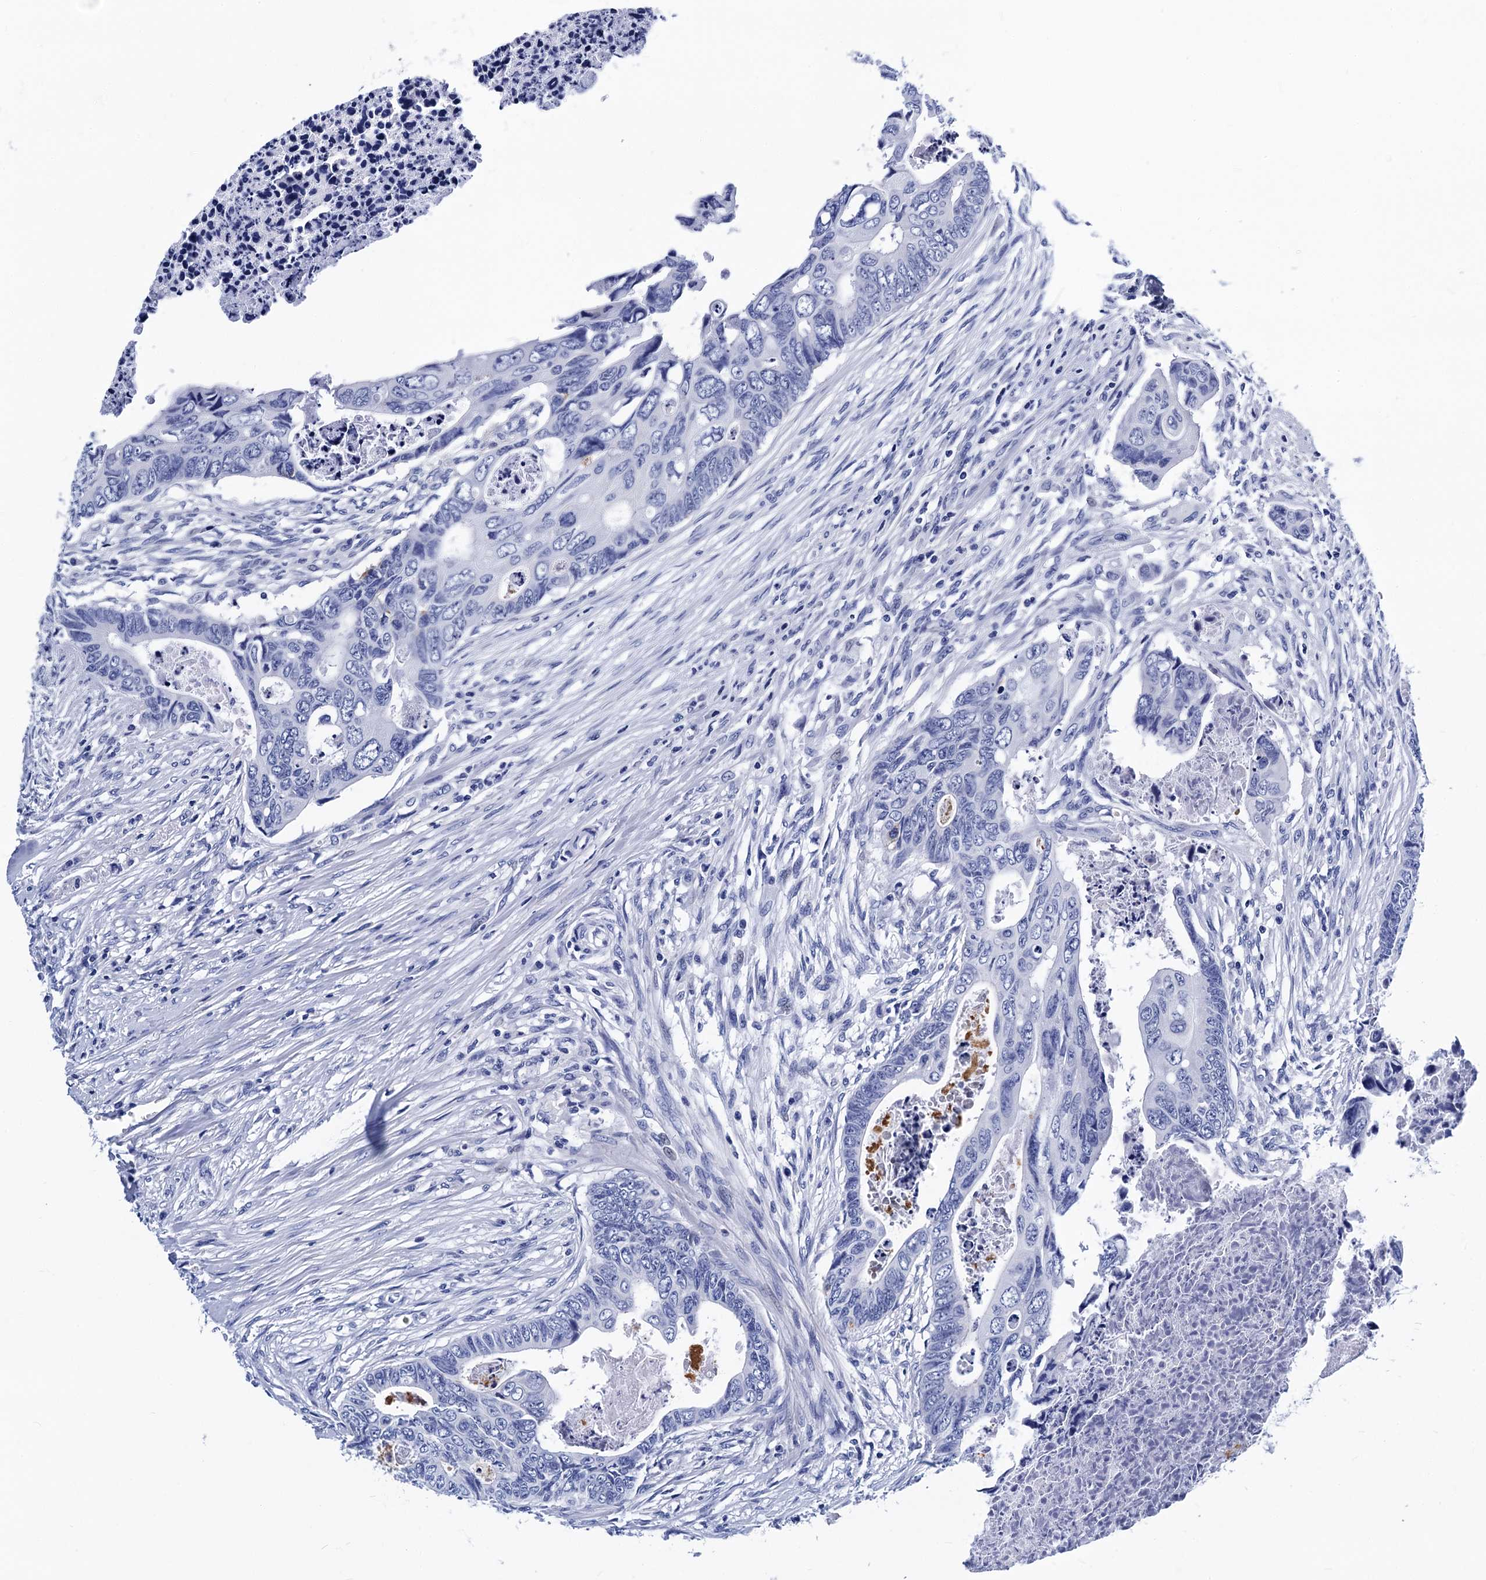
{"staining": {"intensity": "negative", "quantity": "none", "location": "none"}, "tissue": "colorectal cancer", "cell_type": "Tumor cells", "image_type": "cancer", "snomed": [{"axis": "morphology", "description": "Adenocarcinoma, NOS"}, {"axis": "topography", "description": "Rectum"}], "caption": "Colorectal cancer (adenocarcinoma) was stained to show a protein in brown. There is no significant expression in tumor cells.", "gene": "MYBPC3", "patient": {"sex": "female", "age": 78}}